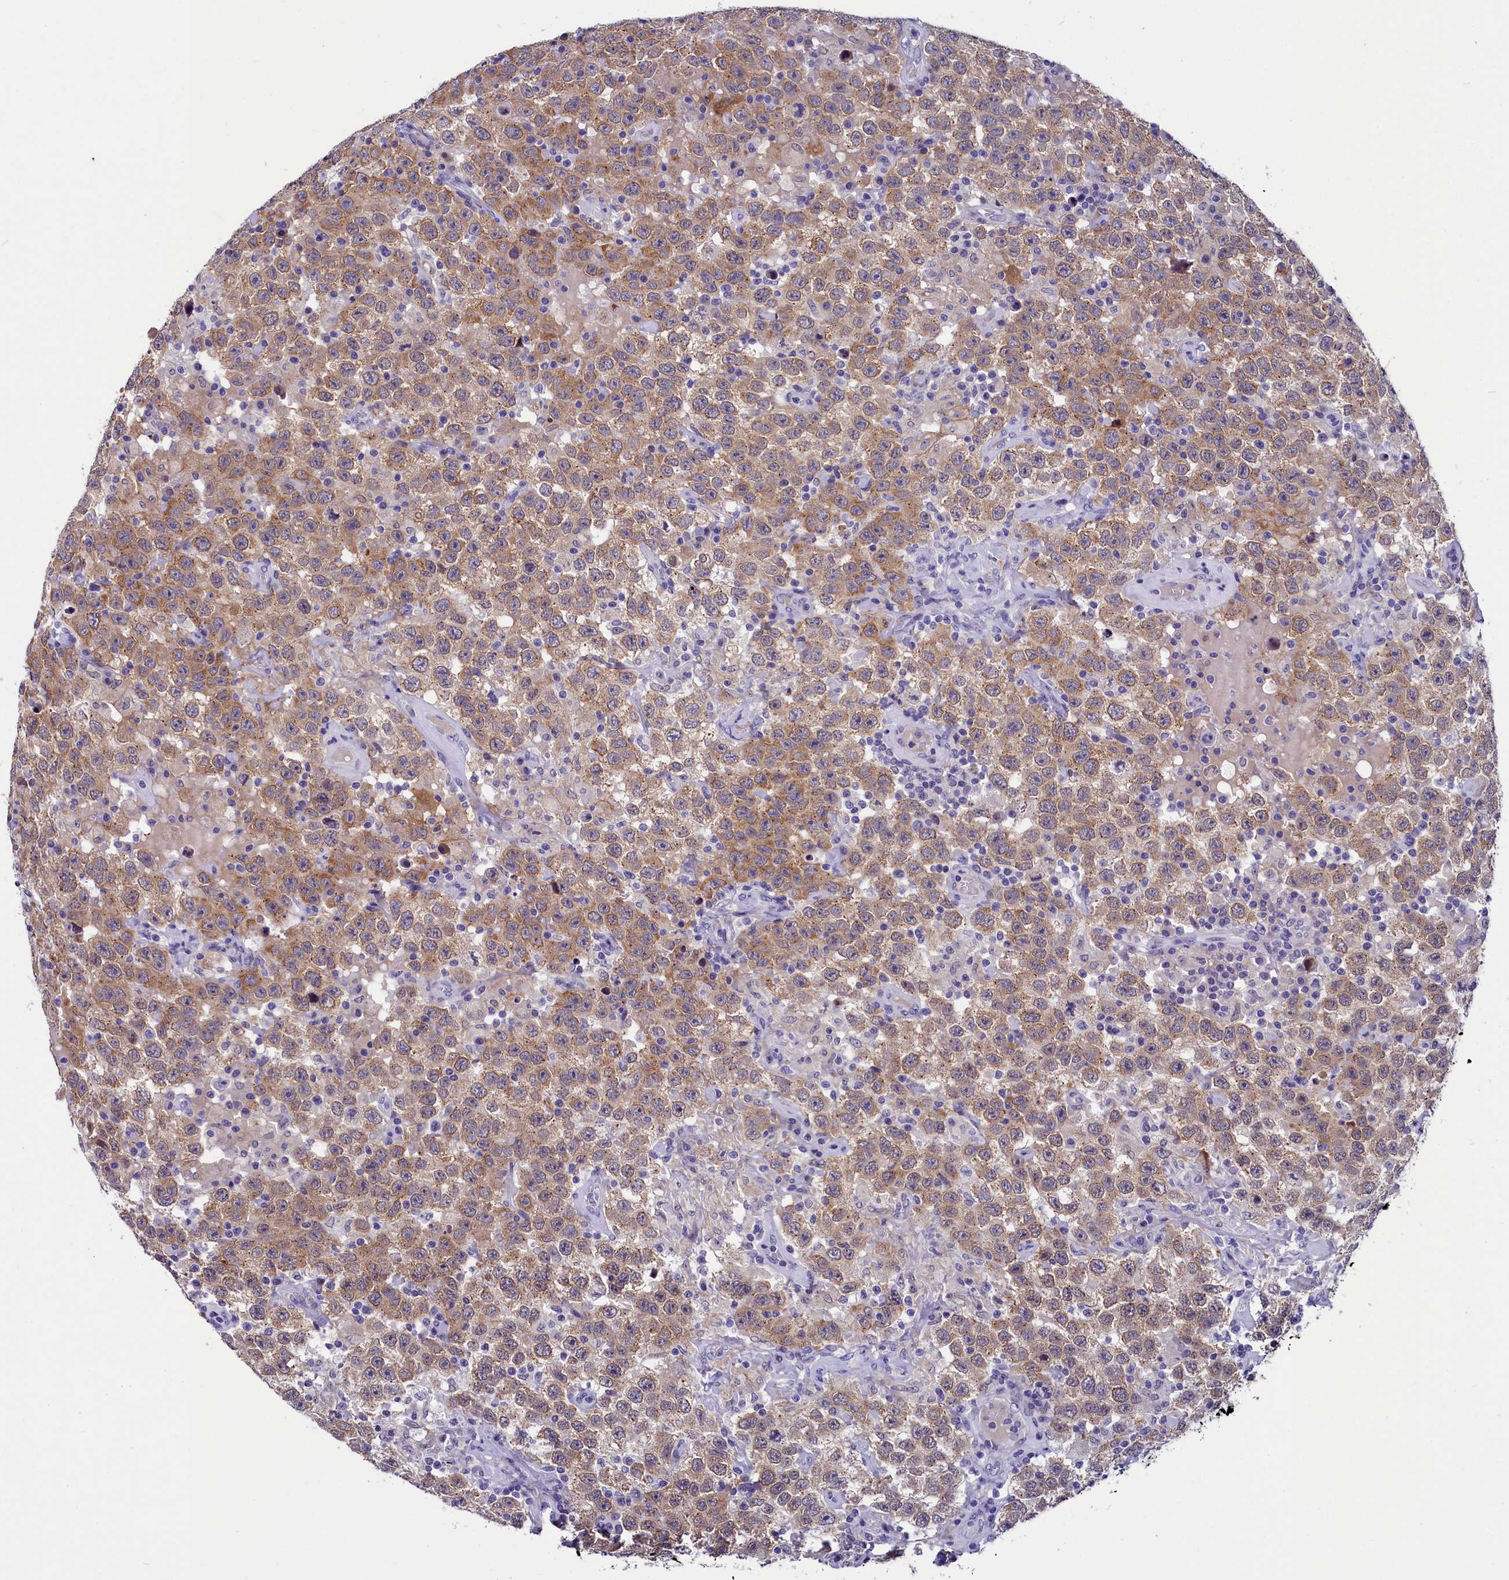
{"staining": {"intensity": "moderate", "quantity": ">75%", "location": "cytoplasmic/membranous"}, "tissue": "testis cancer", "cell_type": "Tumor cells", "image_type": "cancer", "snomed": [{"axis": "morphology", "description": "Seminoma, NOS"}, {"axis": "topography", "description": "Testis"}], "caption": "A medium amount of moderate cytoplasmic/membranous positivity is present in approximately >75% of tumor cells in seminoma (testis) tissue. The staining was performed using DAB (3,3'-diaminobenzidine), with brown indicating positive protein expression. Nuclei are stained blue with hematoxylin.", "gene": "SCD5", "patient": {"sex": "male", "age": 41}}